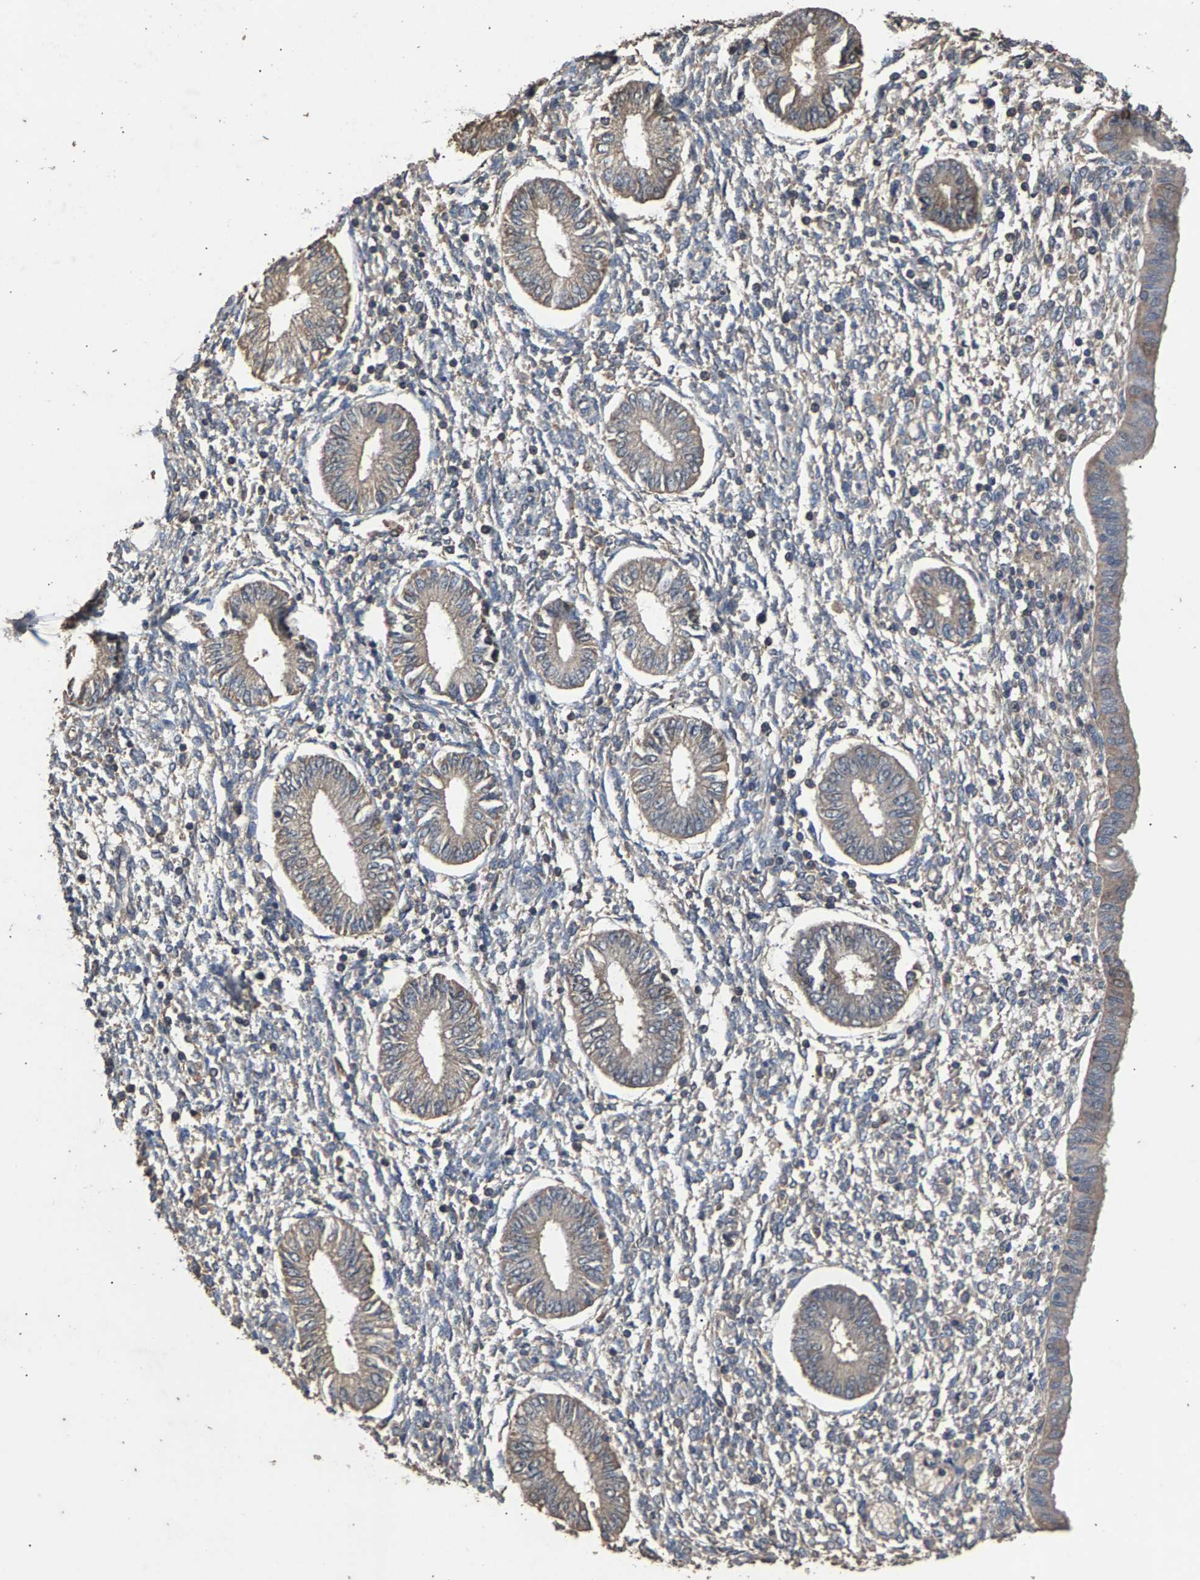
{"staining": {"intensity": "negative", "quantity": "none", "location": "none"}, "tissue": "endometrium", "cell_type": "Cells in endometrial stroma", "image_type": "normal", "snomed": [{"axis": "morphology", "description": "Normal tissue, NOS"}, {"axis": "topography", "description": "Endometrium"}], "caption": "IHC of normal endometrium shows no expression in cells in endometrial stroma.", "gene": "HTRA3", "patient": {"sex": "female", "age": 50}}